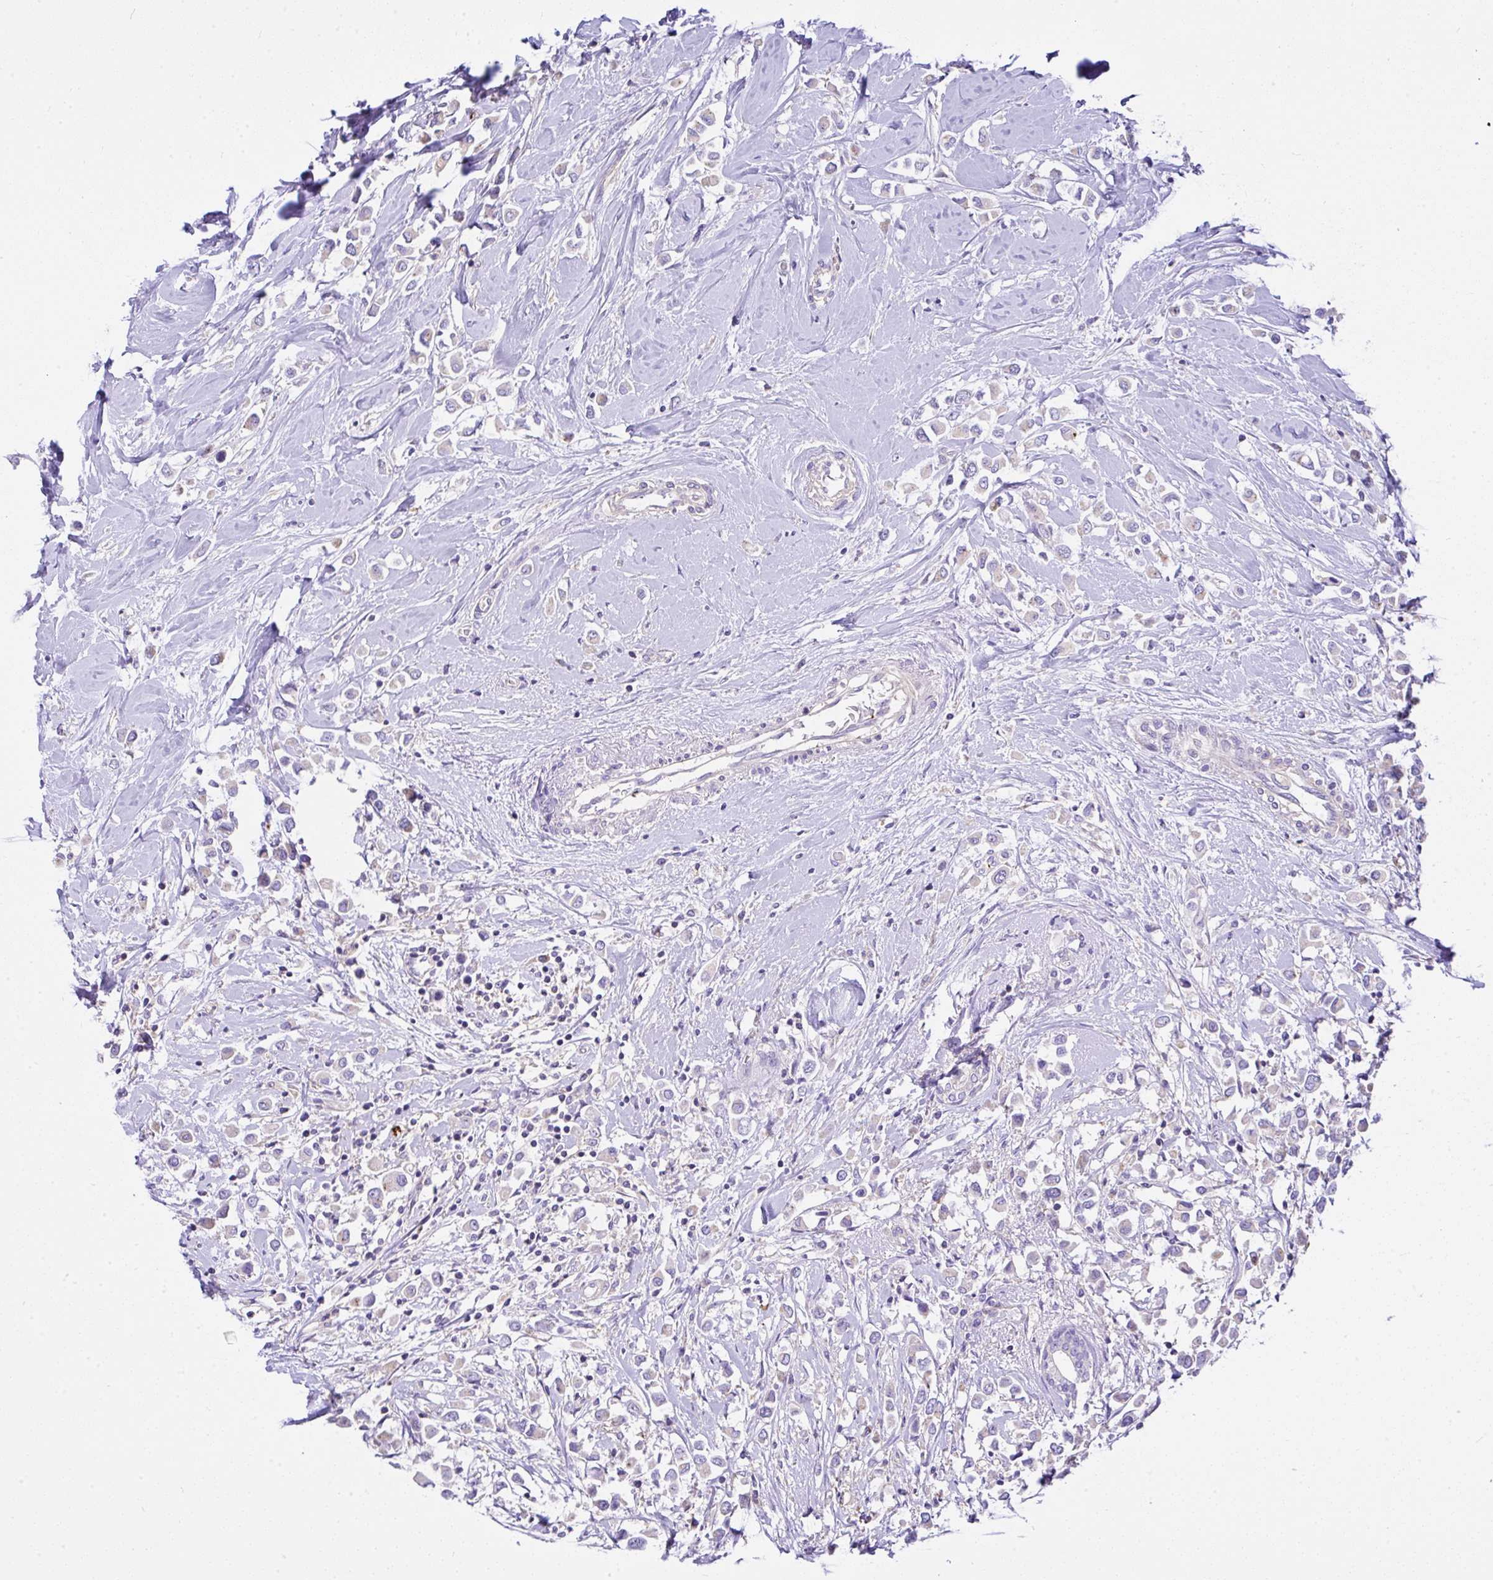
{"staining": {"intensity": "negative", "quantity": "none", "location": "none"}, "tissue": "breast cancer", "cell_type": "Tumor cells", "image_type": "cancer", "snomed": [{"axis": "morphology", "description": "Duct carcinoma"}, {"axis": "topography", "description": "Breast"}], "caption": "IHC photomicrograph of neoplastic tissue: human breast cancer (intraductal carcinoma) stained with DAB (3,3'-diaminobenzidine) reveals no significant protein positivity in tumor cells. Brightfield microscopy of IHC stained with DAB (brown) and hematoxylin (blue), captured at high magnification.", "gene": "CCDC142", "patient": {"sex": "female", "age": 61}}